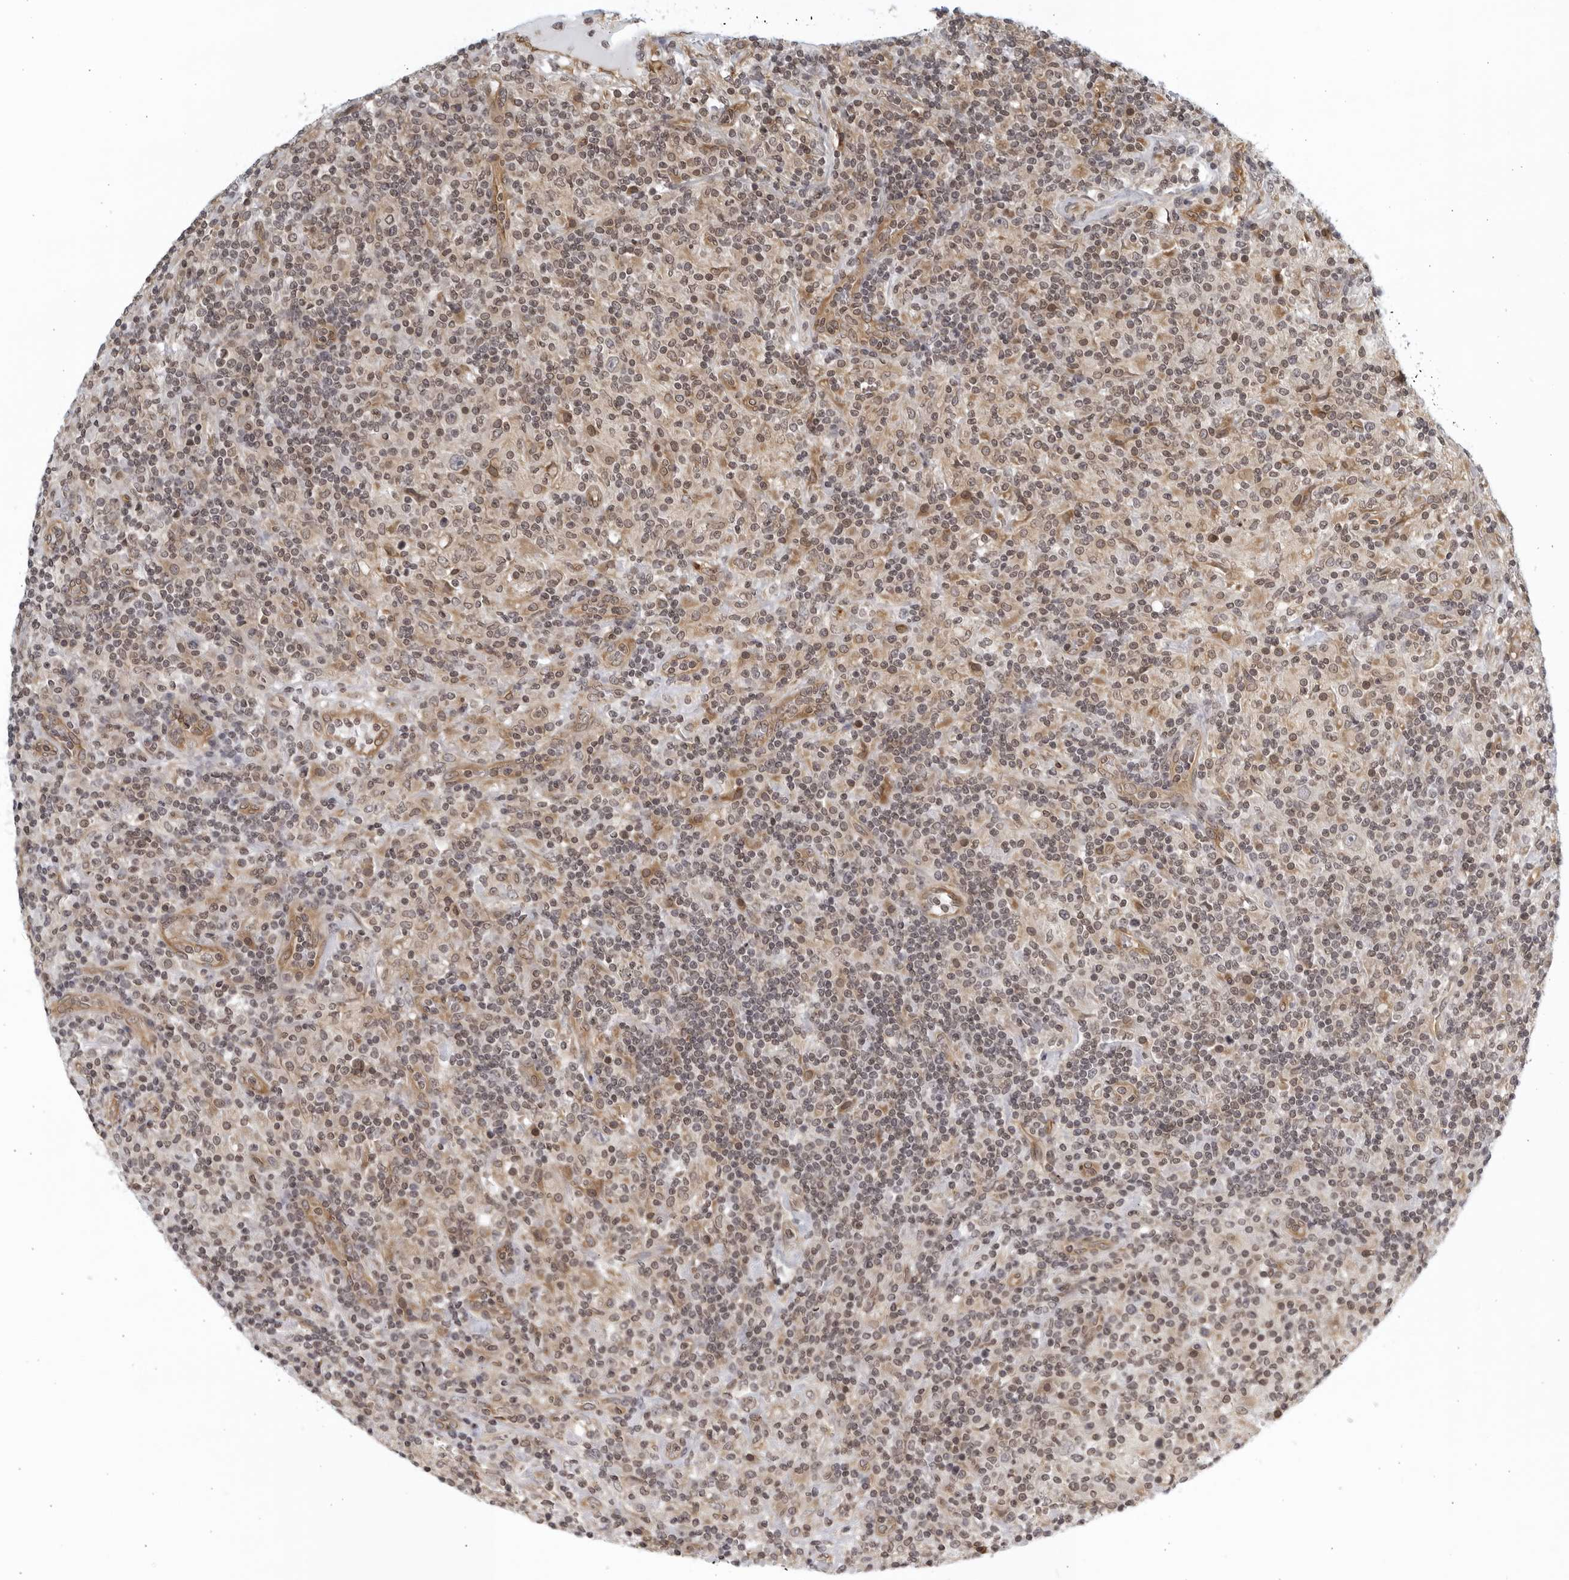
{"staining": {"intensity": "negative", "quantity": "none", "location": "none"}, "tissue": "lymphoma", "cell_type": "Tumor cells", "image_type": "cancer", "snomed": [{"axis": "morphology", "description": "Hodgkin's disease, NOS"}, {"axis": "topography", "description": "Lymph node"}], "caption": "The photomicrograph shows no staining of tumor cells in Hodgkin's disease.", "gene": "SERTAD4", "patient": {"sex": "male", "age": 70}}